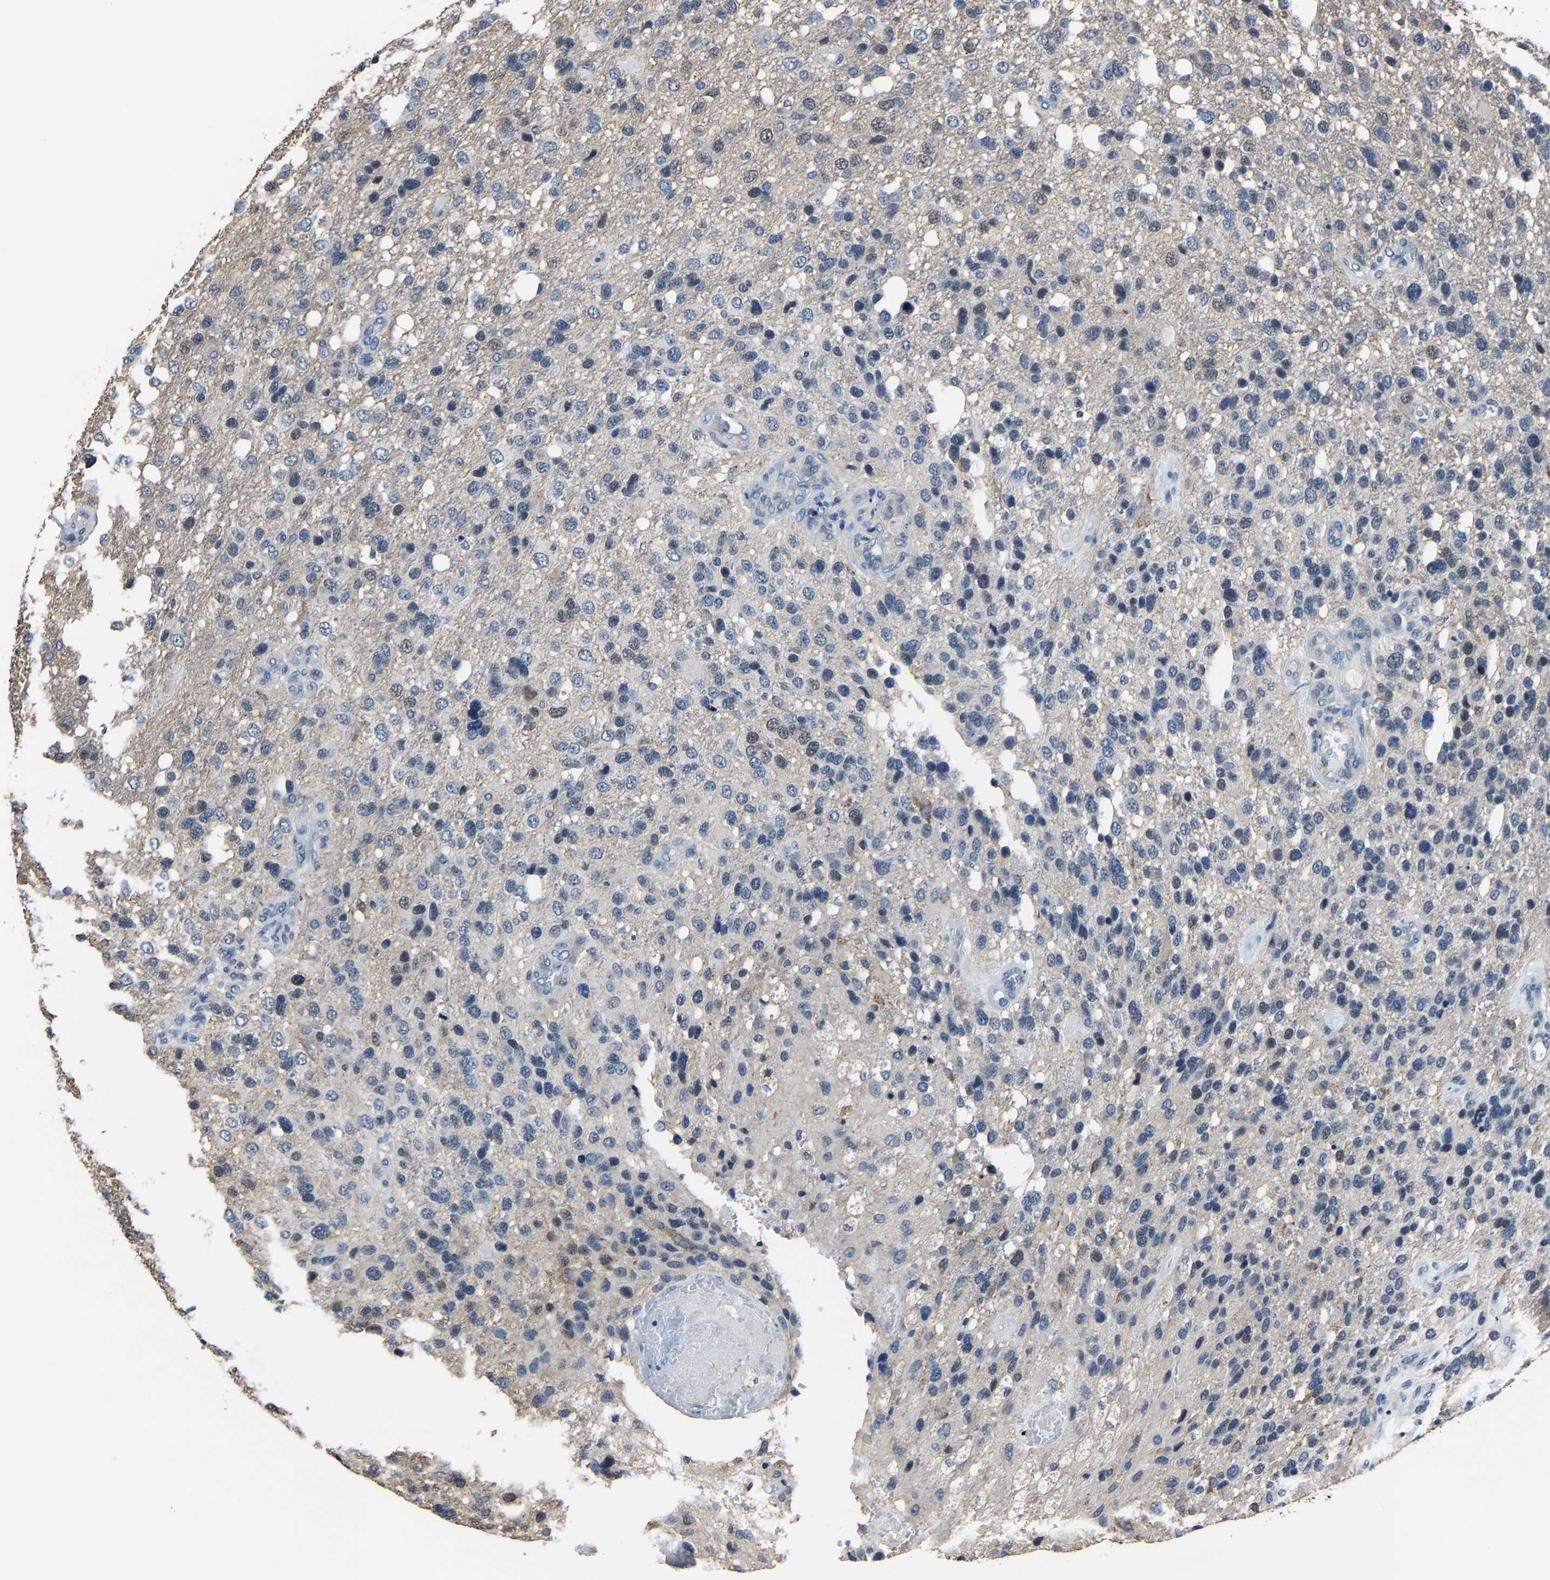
{"staining": {"intensity": "negative", "quantity": "none", "location": "none"}, "tissue": "glioma", "cell_type": "Tumor cells", "image_type": "cancer", "snomed": [{"axis": "morphology", "description": "Glioma, malignant, High grade"}, {"axis": "topography", "description": "Brain"}], "caption": "High magnification brightfield microscopy of glioma stained with DAB (3,3'-diaminobenzidine) (brown) and counterstained with hematoxylin (blue): tumor cells show no significant expression. Nuclei are stained in blue.", "gene": "STRBP", "patient": {"sex": "female", "age": 58}}